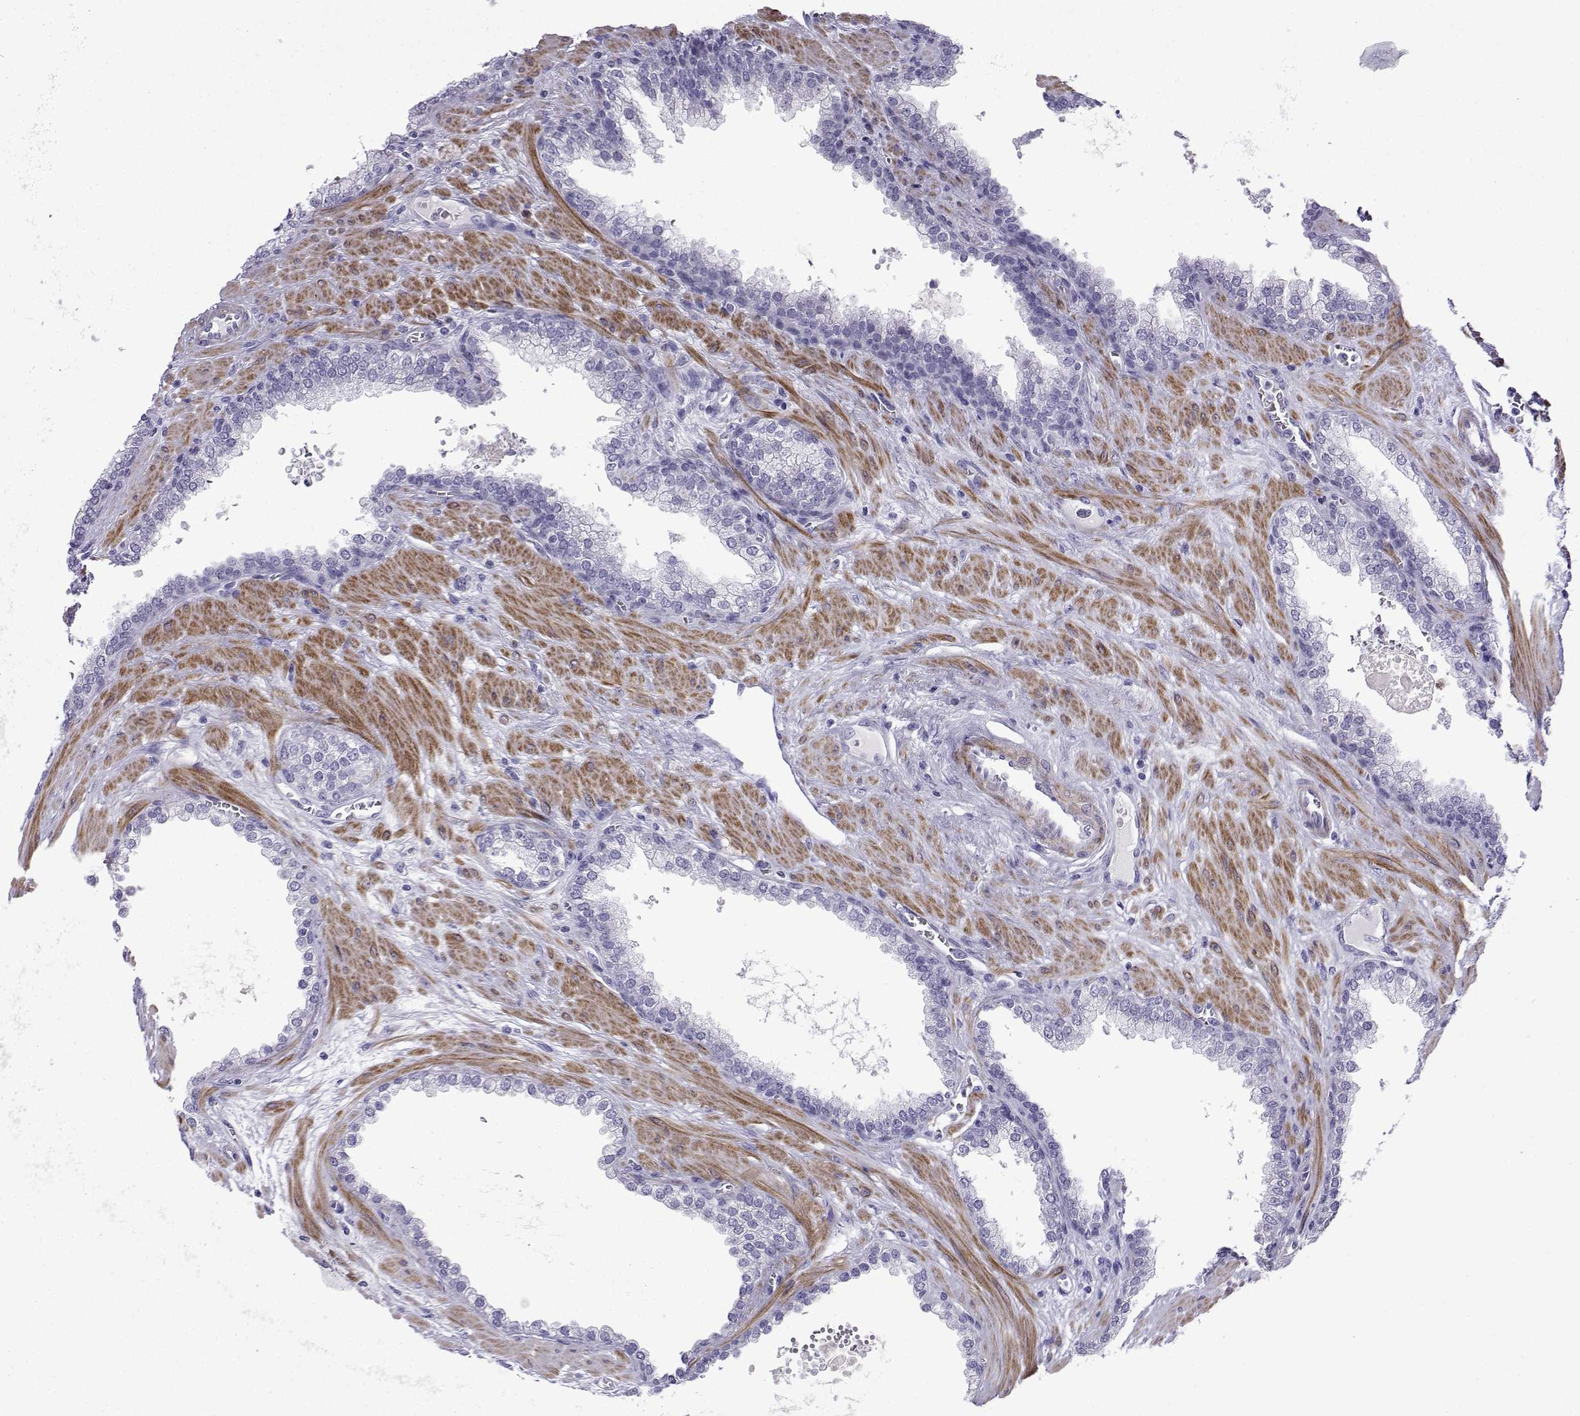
{"staining": {"intensity": "negative", "quantity": "none", "location": "none"}, "tissue": "prostate cancer", "cell_type": "Tumor cells", "image_type": "cancer", "snomed": [{"axis": "morphology", "description": "Adenocarcinoma, NOS"}, {"axis": "topography", "description": "Prostate"}], "caption": "This image is of adenocarcinoma (prostate) stained with immunohistochemistry to label a protein in brown with the nuclei are counter-stained blue. There is no staining in tumor cells.", "gene": "KCNF1", "patient": {"sex": "male", "age": 67}}